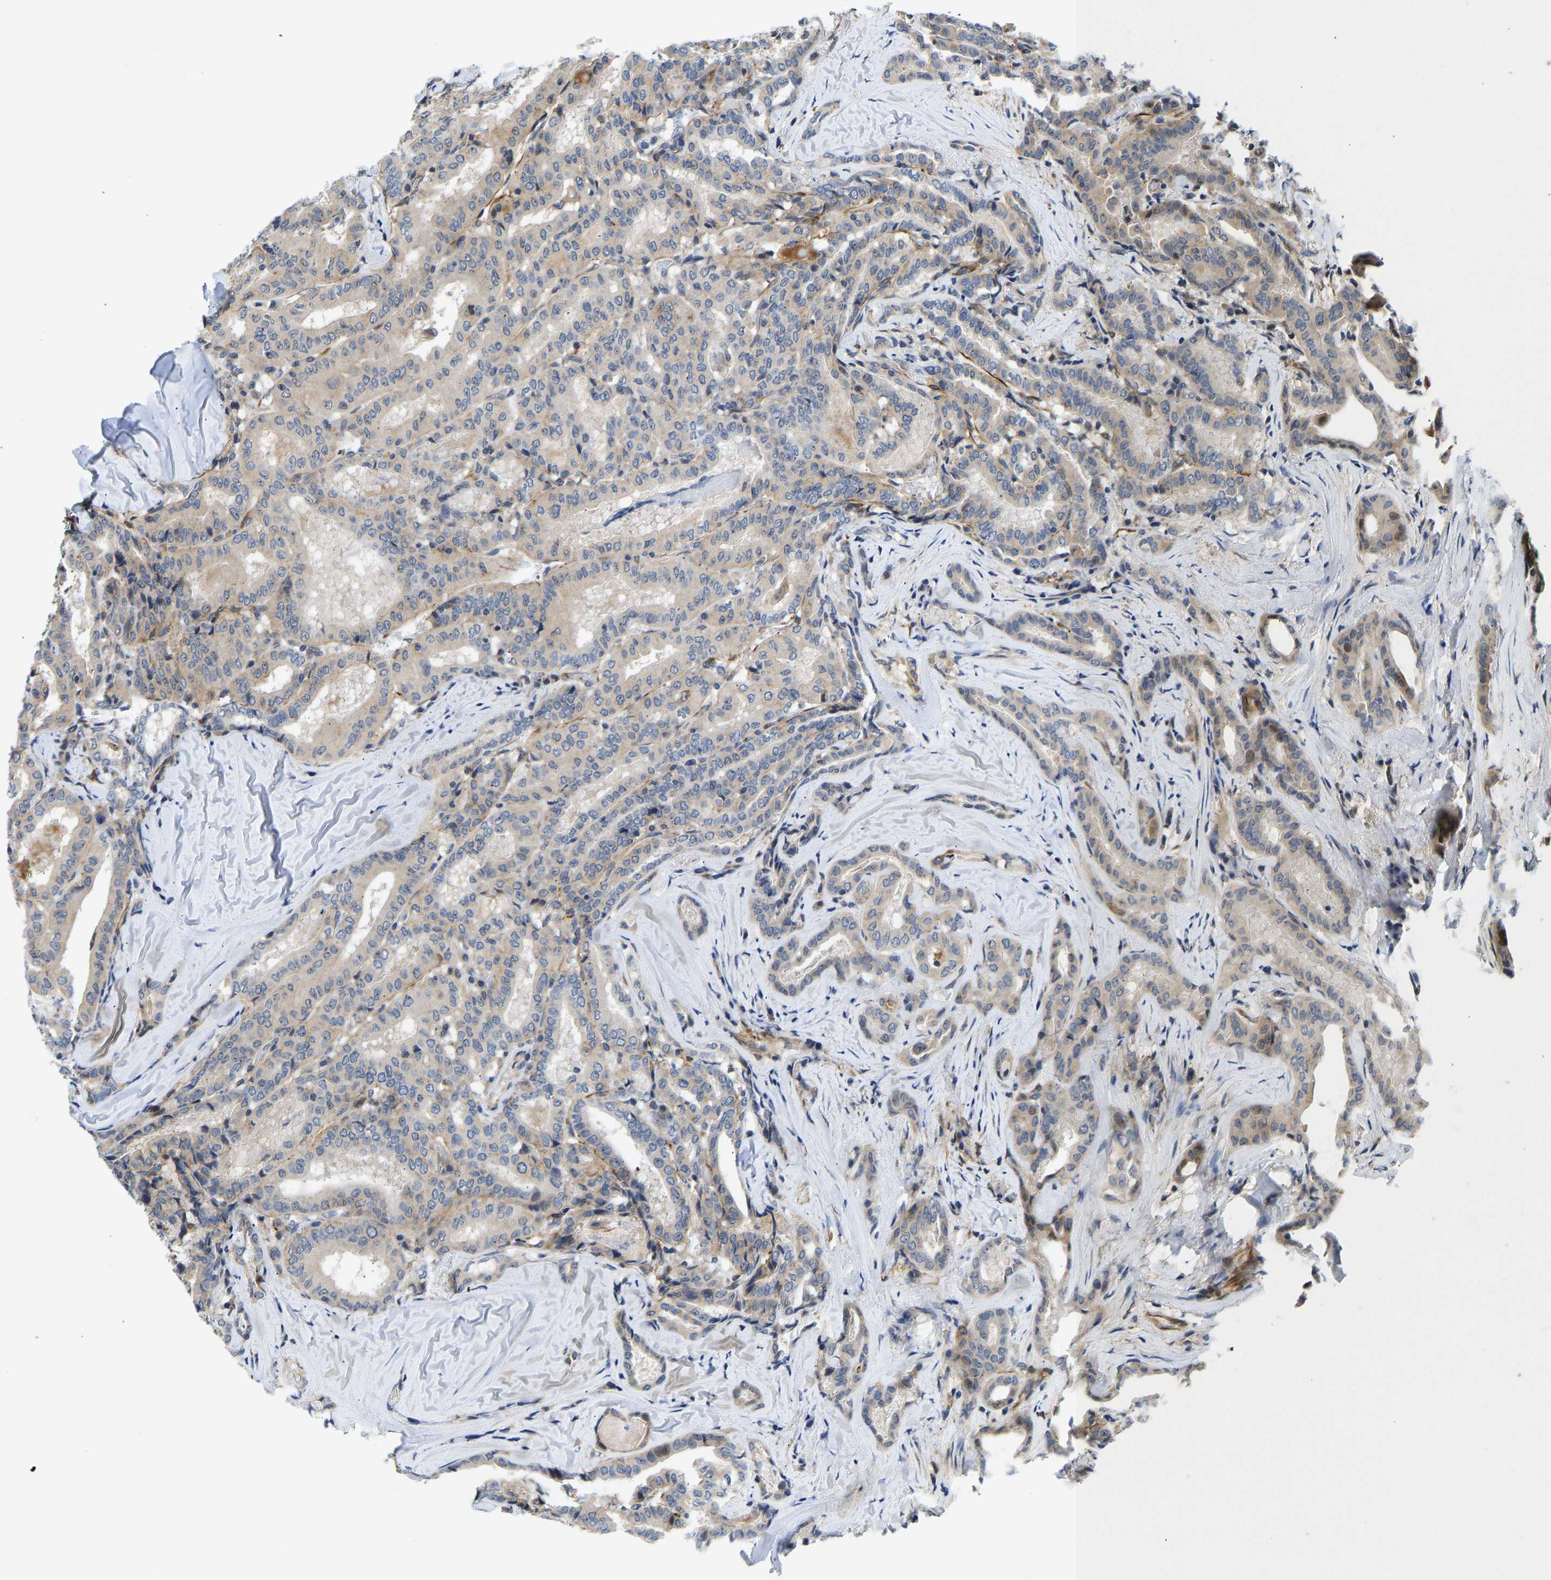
{"staining": {"intensity": "weak", "quantity": "<25%", "location": "cytoplasmic/membranous"}, "tissue": "thyroid cancer", "cell_type": "Tumor cells", "image_type": "cancer", "snomed": [{"axis": "morphology", "description": "Papillary adenocarcinoma, NOS"}, {"axis": "topography", "description": "Thyroid gland"}], "caption": "Thyroid cancer was stained to show a protein in brown. There is no significant expression in tumor cells. (DAB (3,3'-diaminobenzidine) IHC with hematoxylin counter stain).", "gene": "RESF1", "patient": {"sex": "female", "age": 42}}